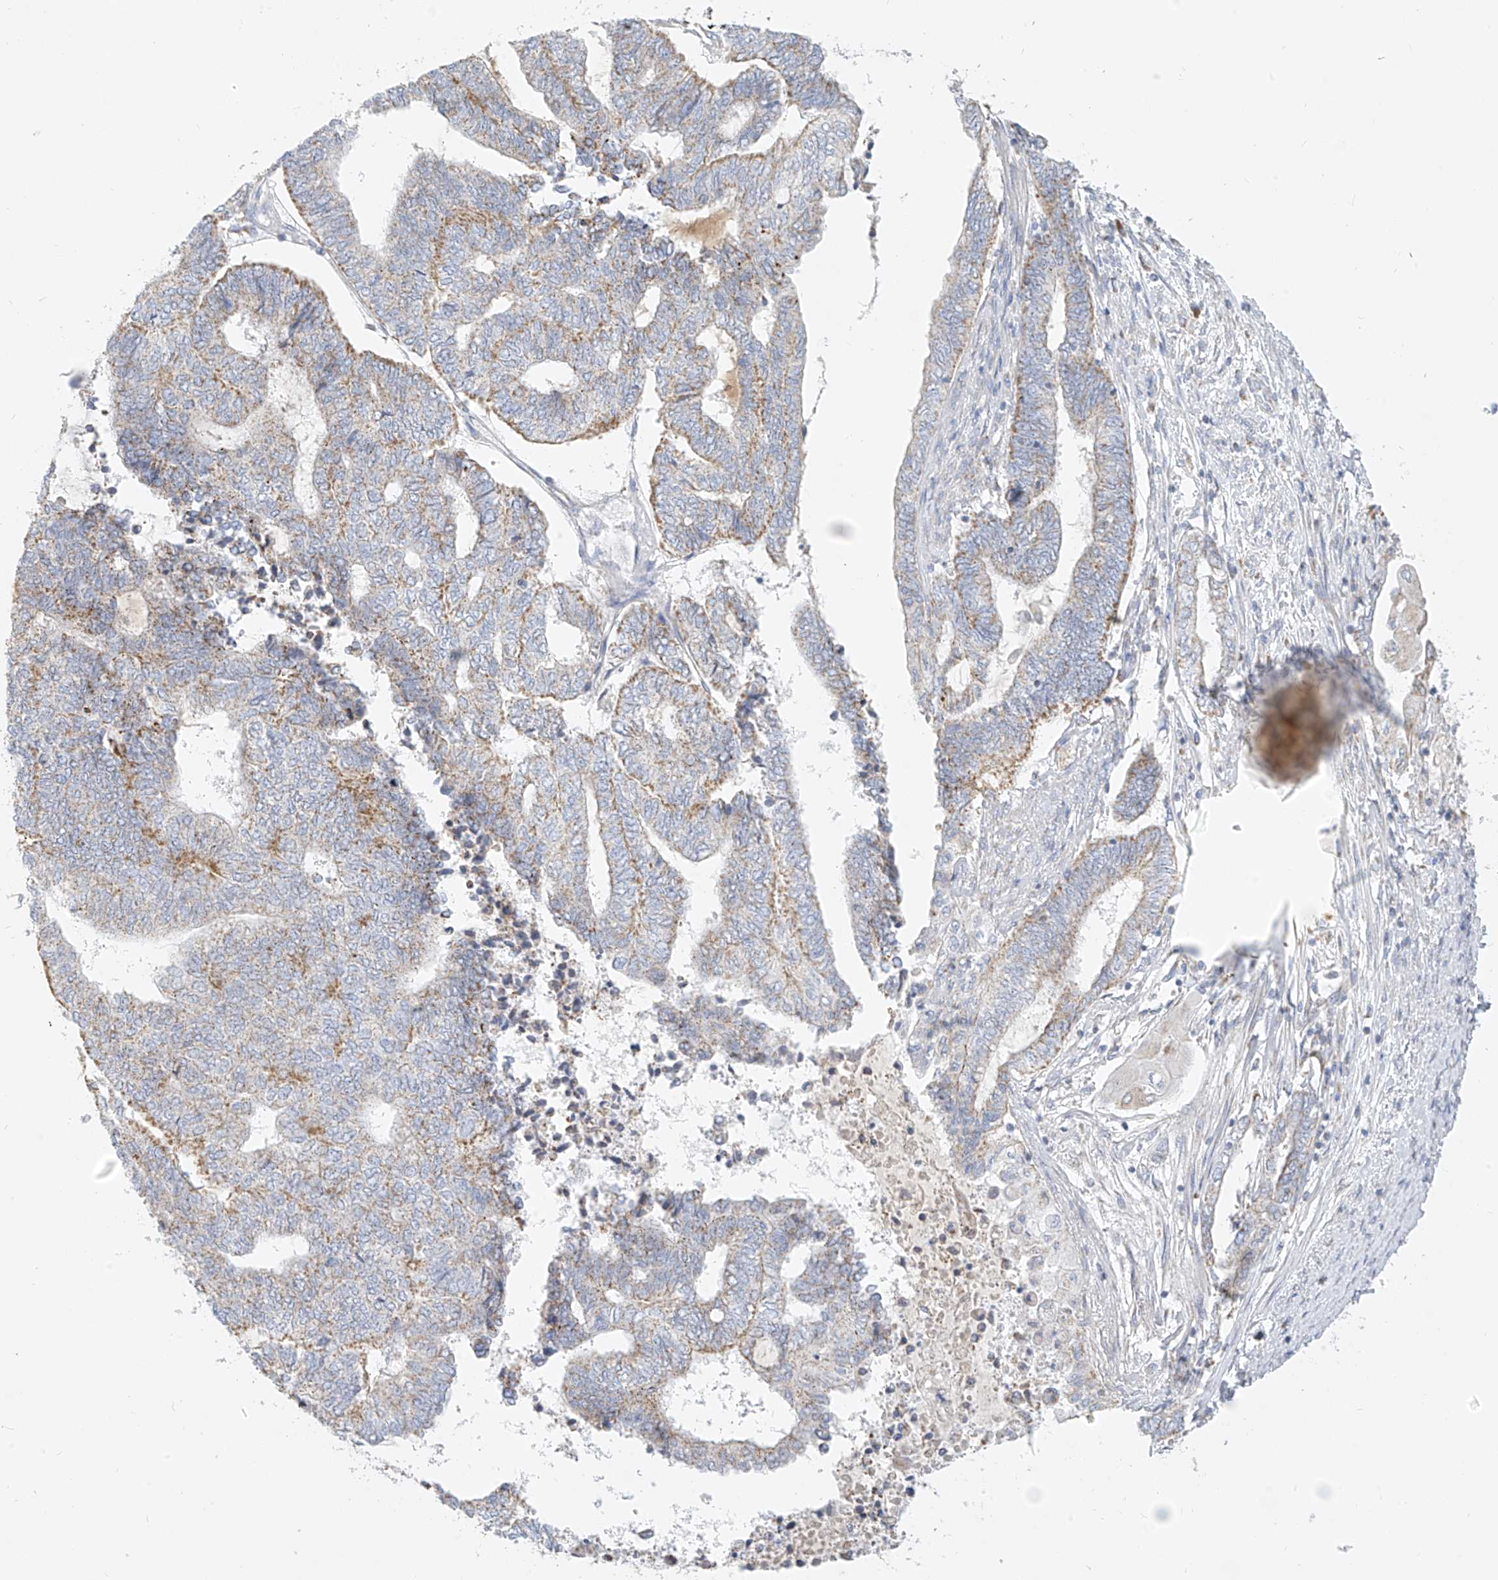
{"staining": {"intensity": "weak", "quantity": "<25%", "location": "cytoplasmic/membranous"}, "tissue": "endometrial cancer", "cell_type": "Tumor cells", "image_type": "cancer", "snomed": [{"axis": "morphology", "description": "Adenocarcinoma, NOS"}, {"axis": "topography", "description": "Uterus"}, {"axis": "topography", "description": "Endometrium"}], "caption": "A micrograph of endometrial cancer (adenocarcinoma) stained for a protein displays no brown staining in tumor cells.", "gene": "ZNF404", "patient": {"sex": "female", "age": 70}}